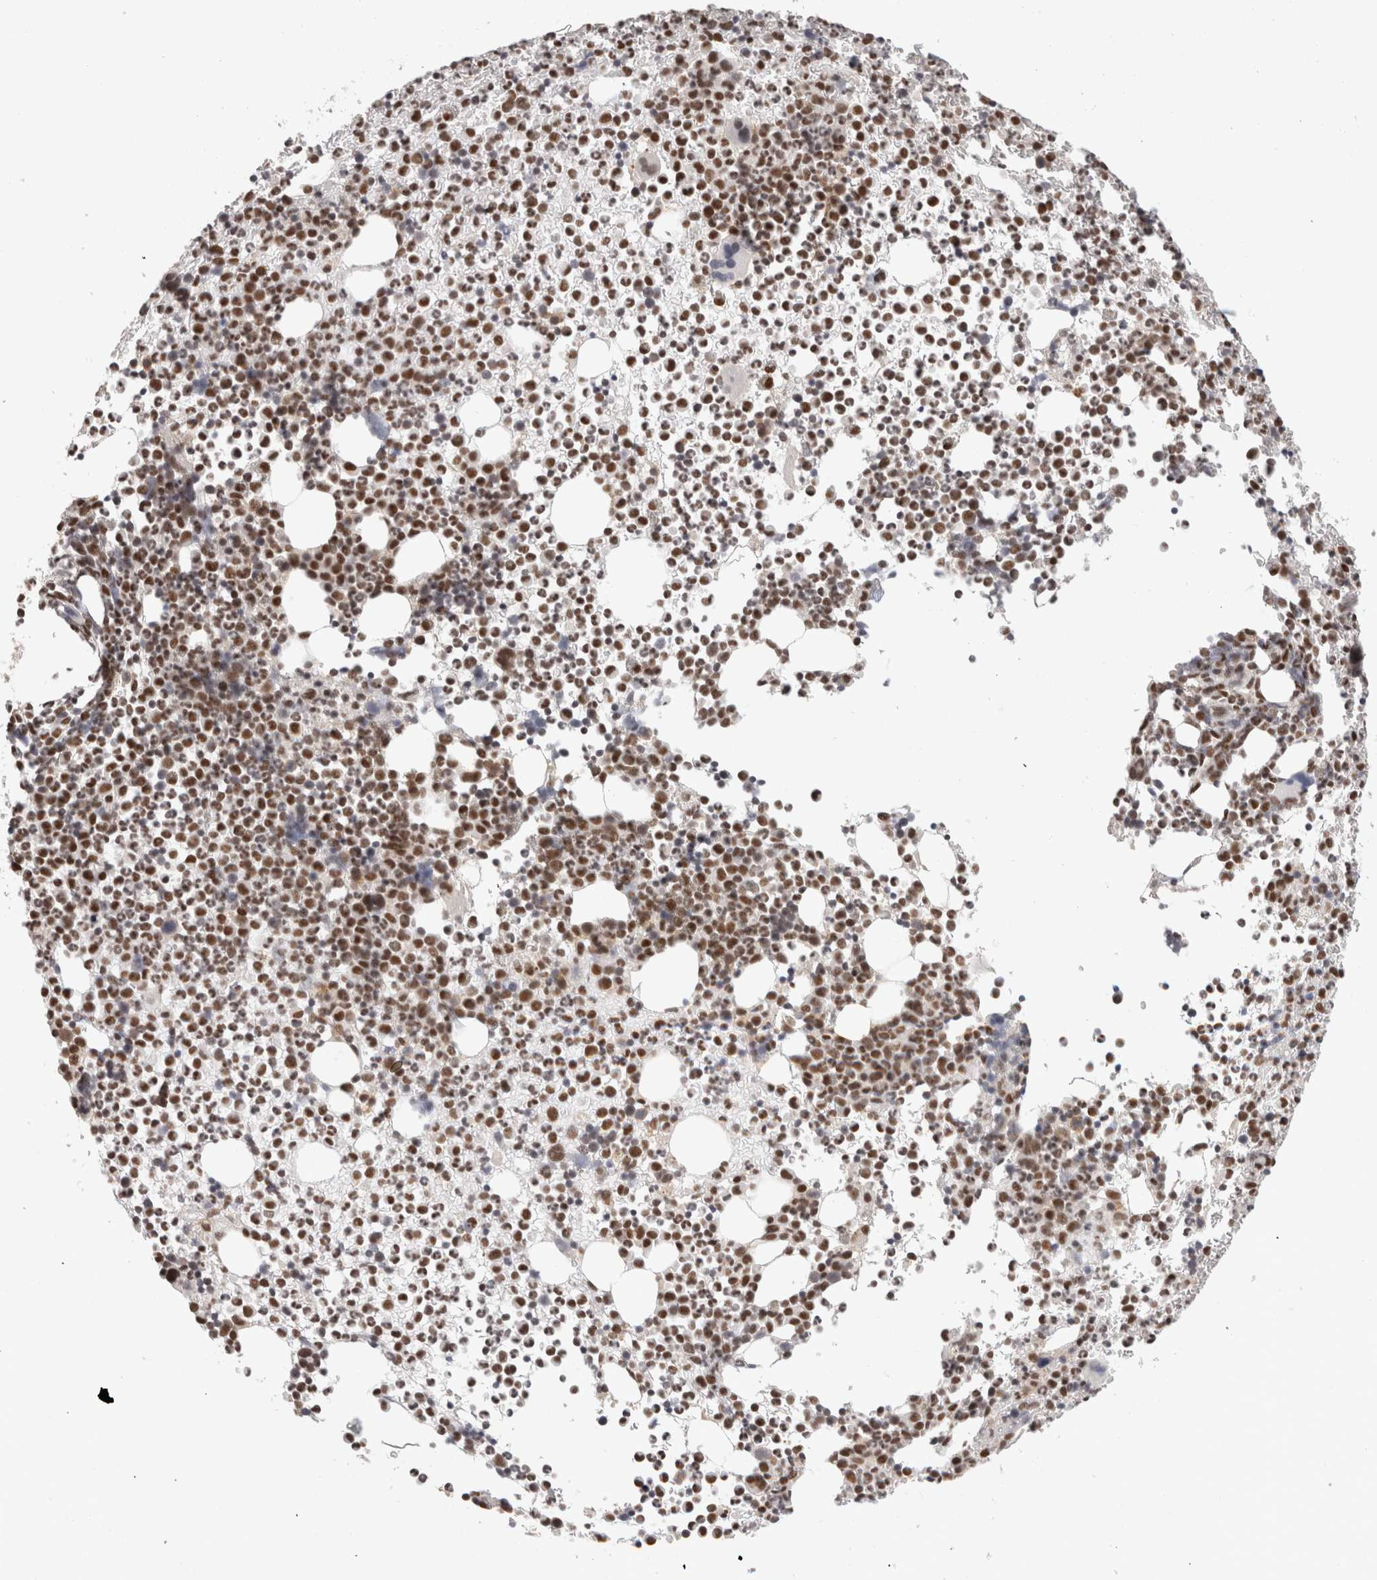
{"staining": {"intensity": "strong", "quantity": "25%-75%", "location": "nuclear"}, "tissue": "bone marrow", "cell_type": "Hematopoietic cells", "image_type": "normal", "snomed": [{"axis": "morphology", "description": "Normal tissue, NOS"}, {"axis": "morphology", "description": "Inflammation, NOS"}, {"axis": "topography", "description": "Bone marrow"}], "caption": "The micrograph shows staining of benign bone marrow, revealing strong nuclear protein staining (brown color) within hematopoietic cells.", "gene": "ZNF830", "patient": {"sex": "male", "age": 34}}